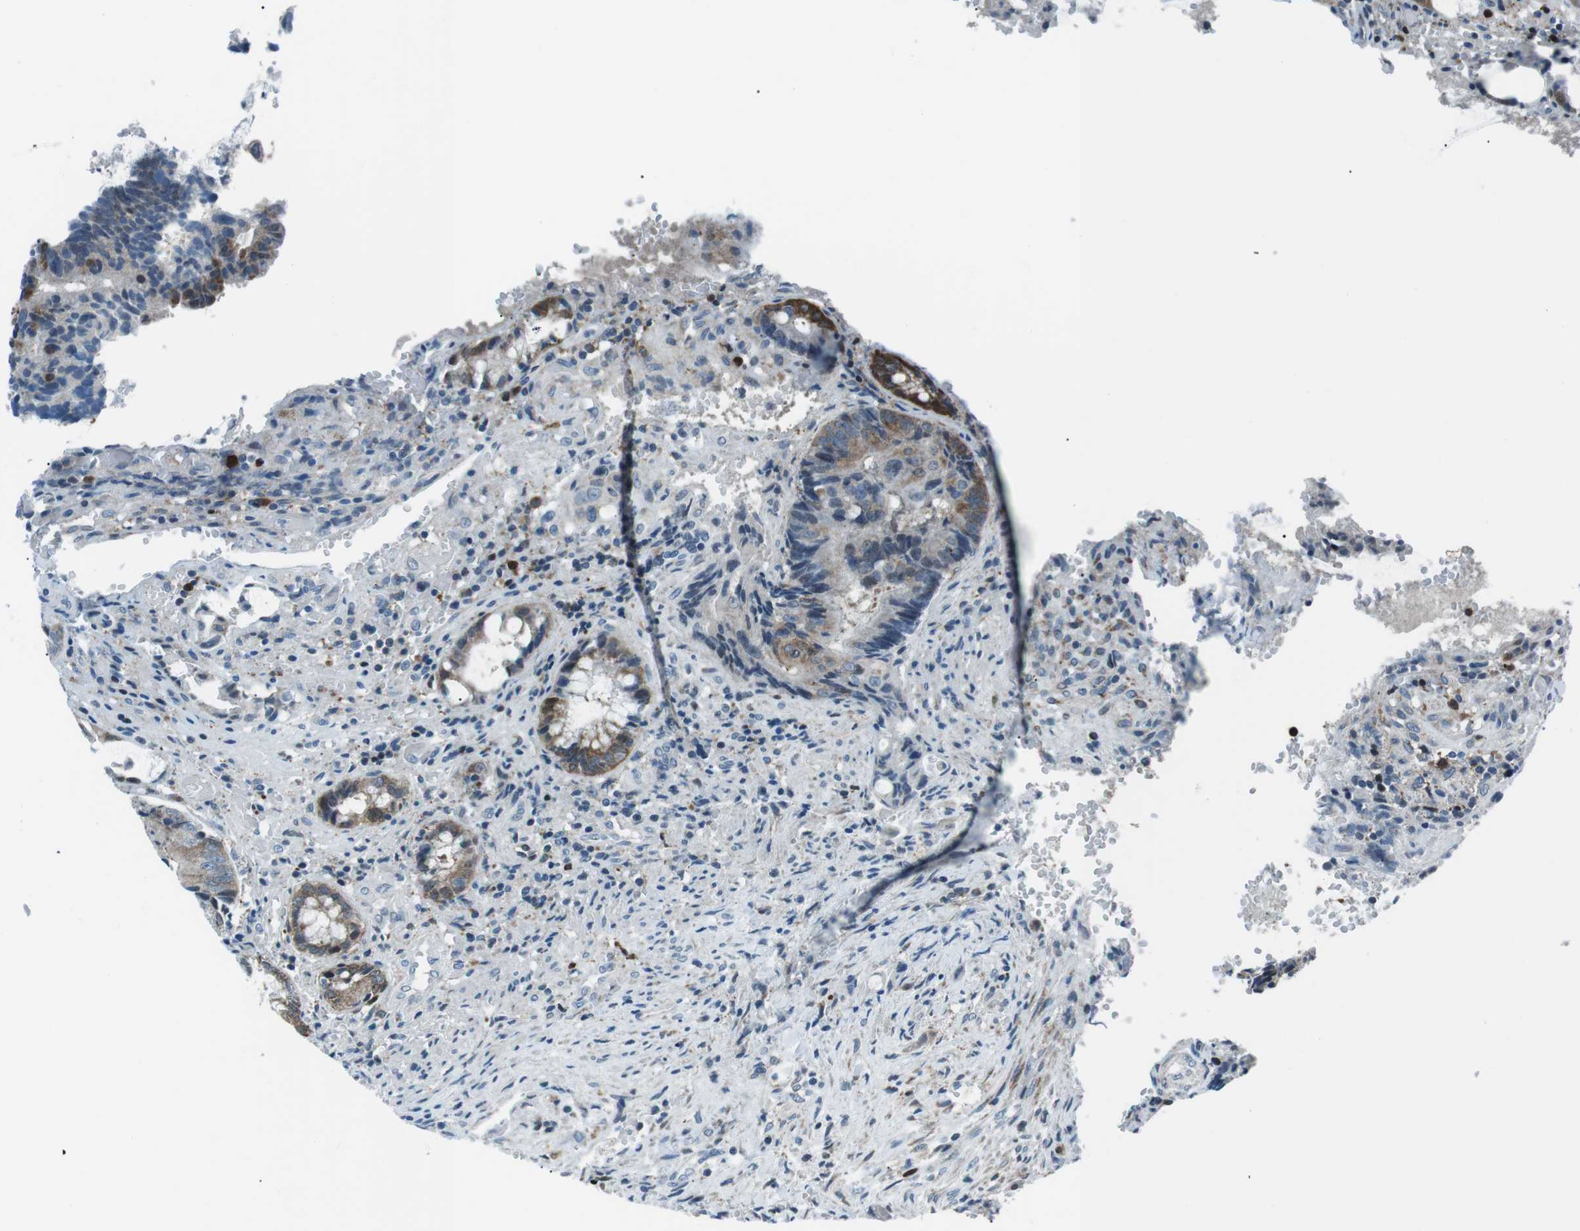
{"staining": {"intensity": "weak", "quantity": "<25%", "location": "cytoplasmic/membranous"}, "tissue": "colorectal cancer", "cell_type": "Tumor cells", "image_type": "cancer", "snomed": [{"axis": "morphology", "description": "Adenocarcinoma, NOS"}, {"axis": "topography", "description": "Colon"}], "caption": "This is a histopathology image of immunohistochemistry (IHC) staining of adenocarcinoma (colorectal), which shows no positivity in tumor cells.", "gene": "BLNK", "patient": {"sex": "female", "age": 57}}